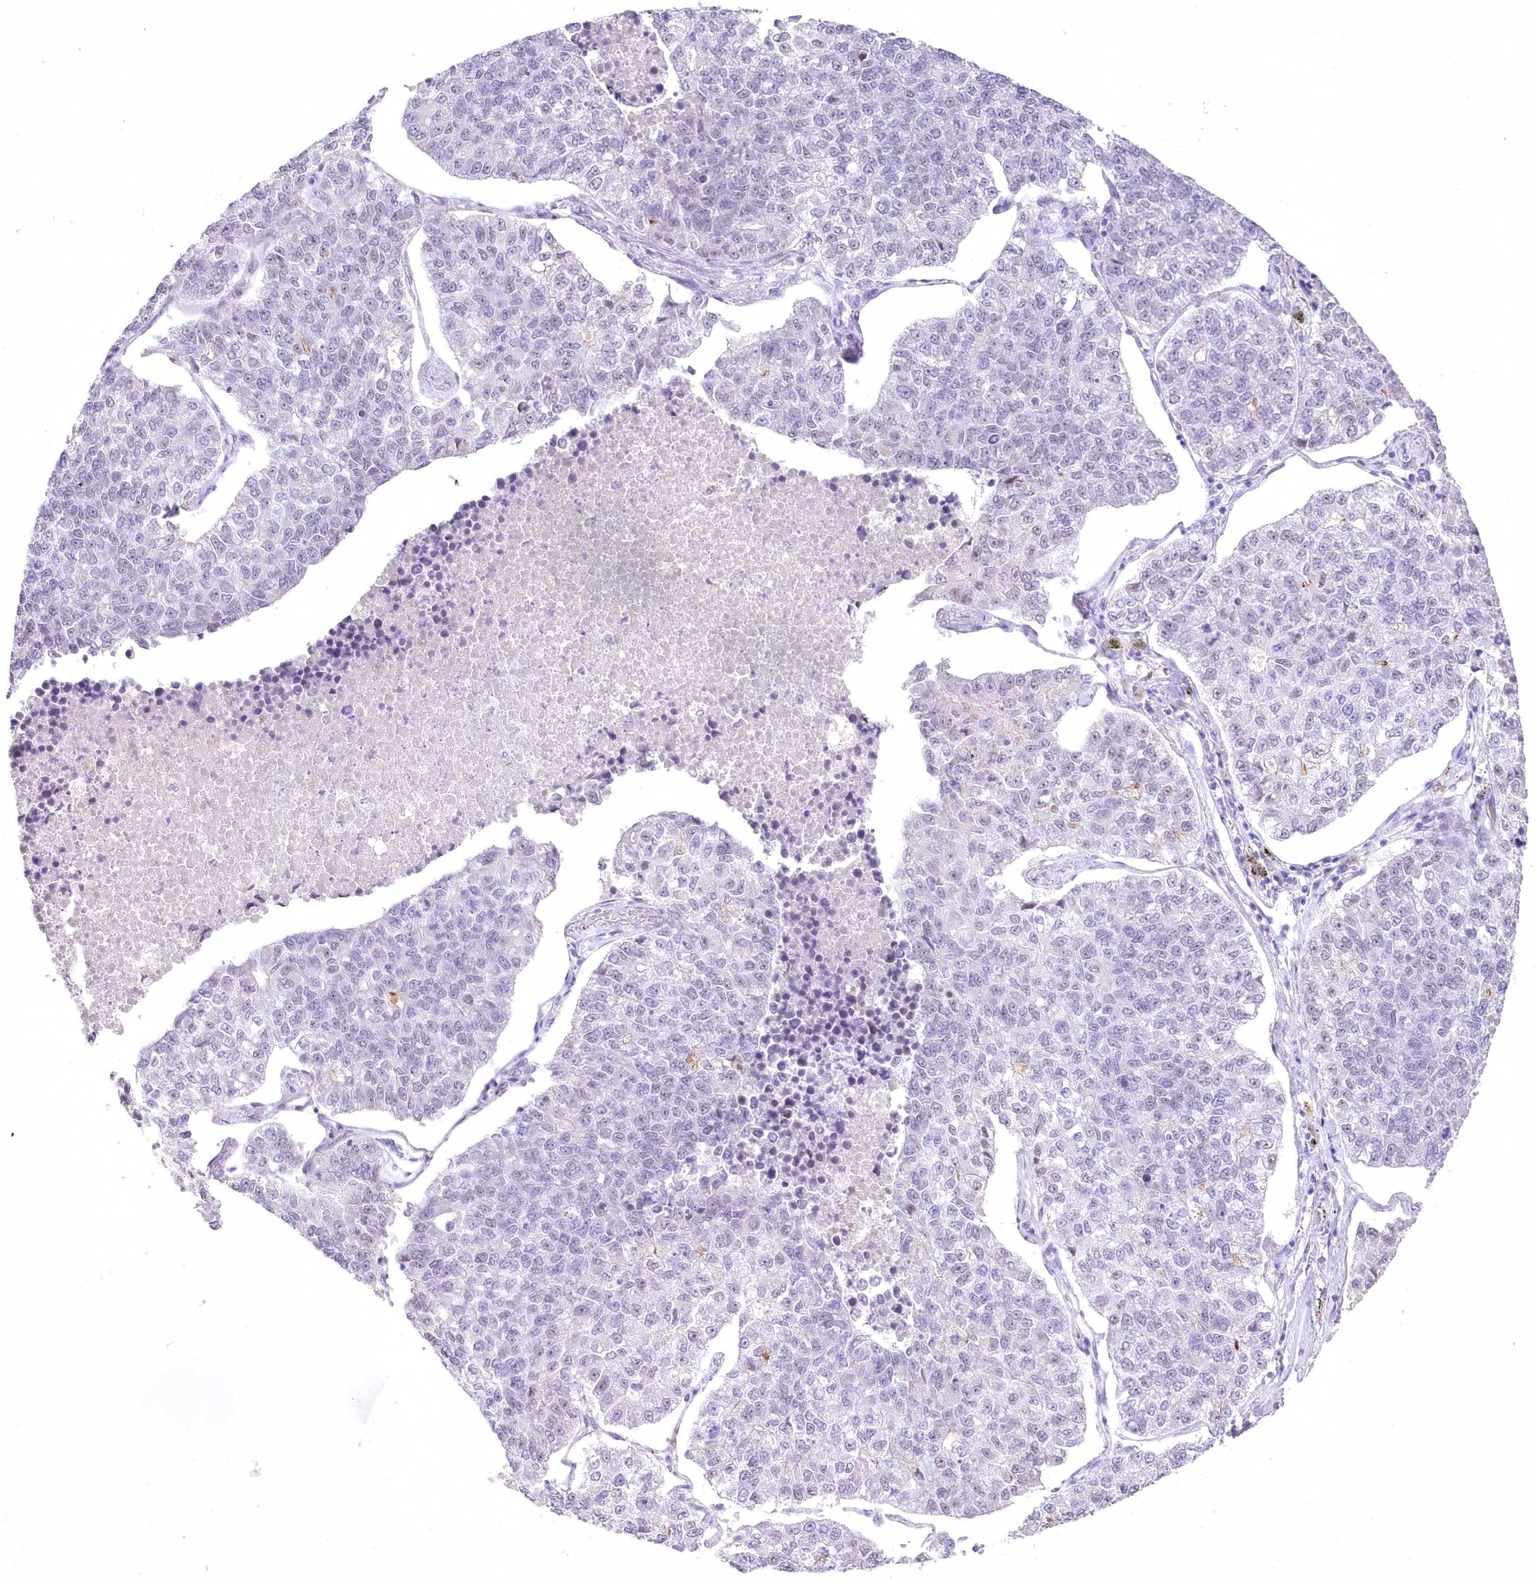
{"staining": {"intensity": "negative", "quantity": "none", "location": "none"}, "tissue": "lung cancer", "cell_type": "Tumor cells", "image_type": "cancer", "snomed": [{"axis": "morphology", "description": "Adenocarcinoma, NOS"}, {"axis": "topography", "description": "Lung"}], "caption": "The image displays no staining of tumor cells in adenocarcinoma (lung).", "gene": "RBM27", "patient": {"sex": "male", "age": 49}}